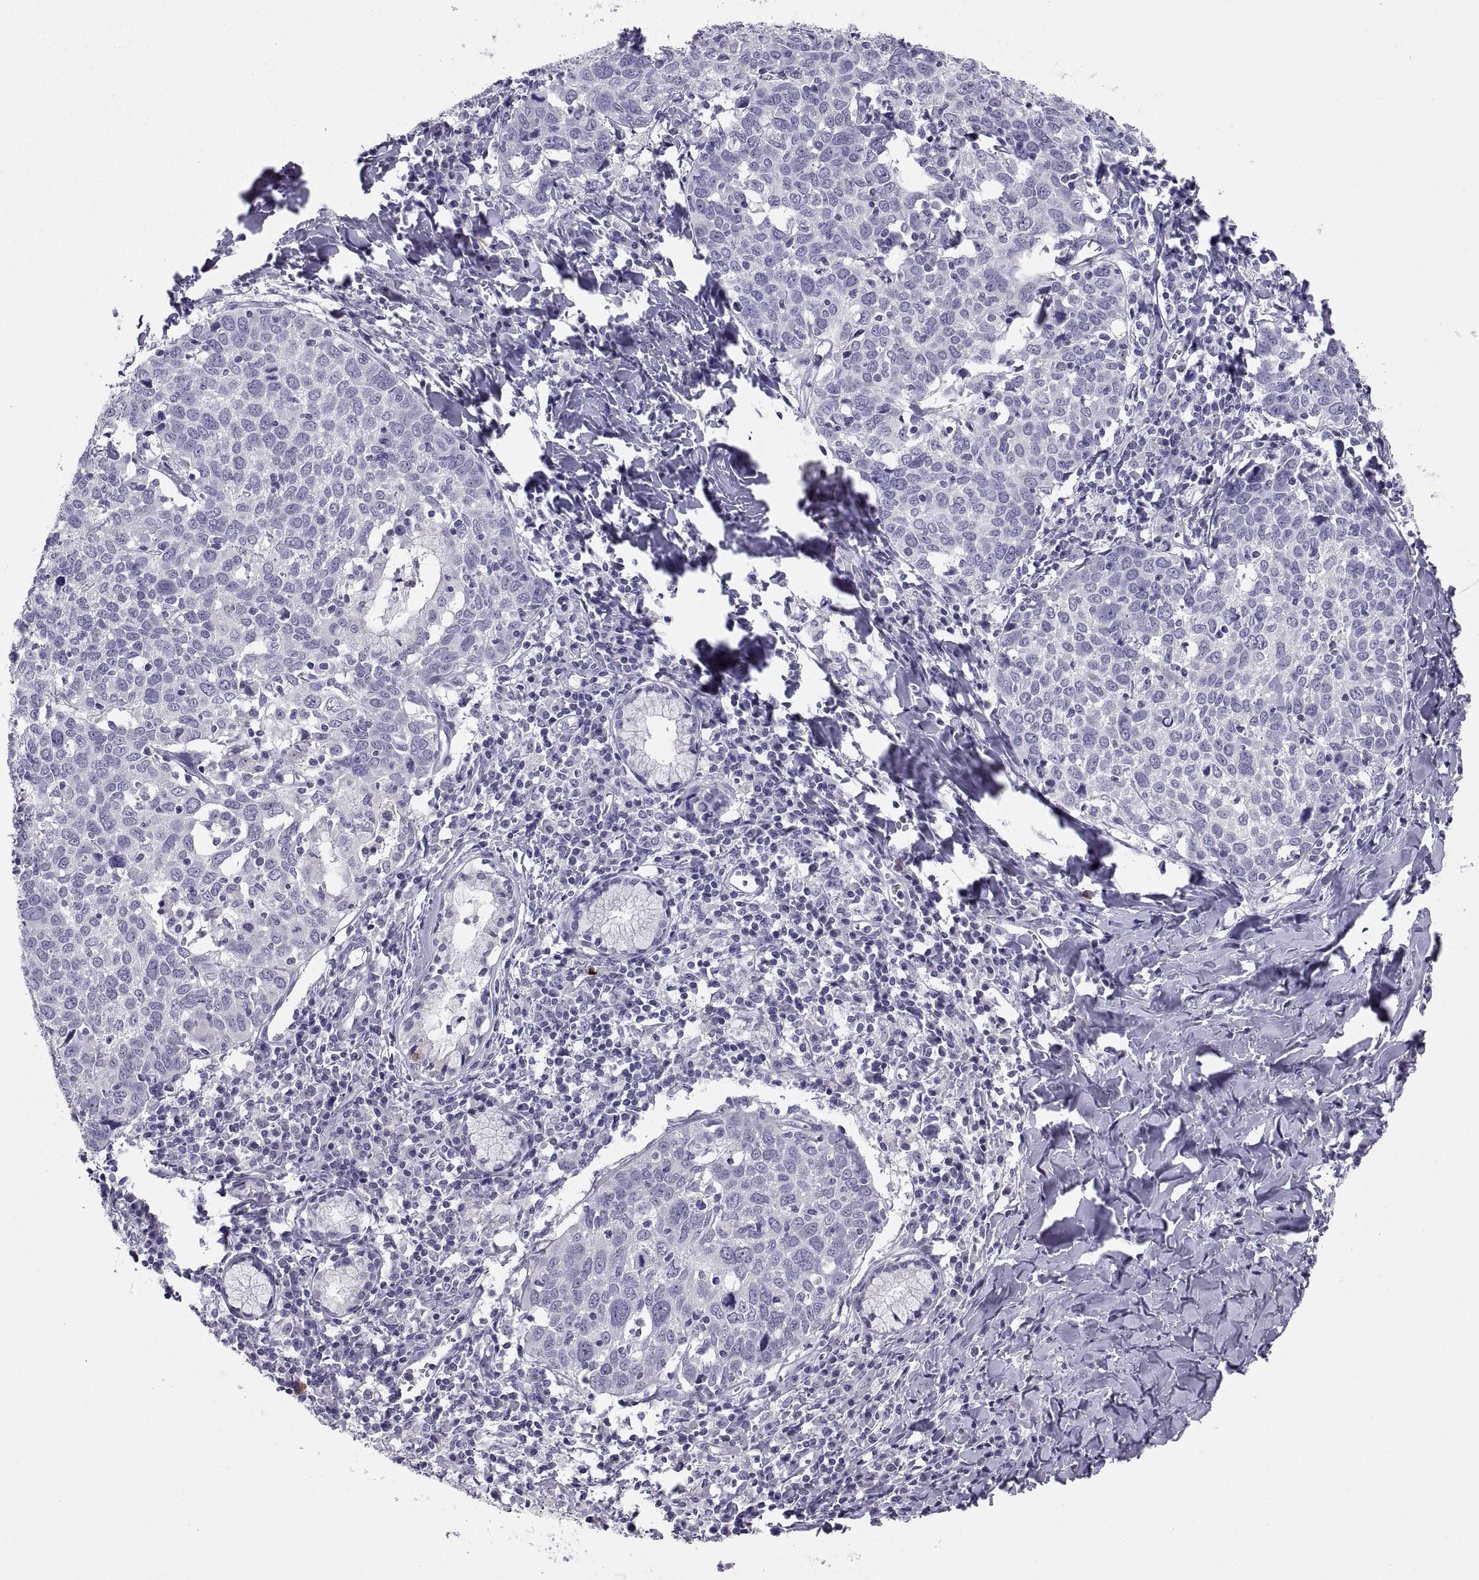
{"staining": {"intensity": "negative", "quantity": "none", "location": "none"}, "tissue": "lung cancer", "cell_type": "Tumor cells", "image_type": "cancer", "snomed": [{"axis": "morphology", "description": "Squamous cell carcinoma, NOS"}, {"axis": "topography", "description": "Lung"}], "caption": "Tumor cells are negative for protein expression in human squamous cell carcinoma (lung). (Brightfield microscopy of DAB (3,3'-diaminobenzidine) immunohistochemistry (IHC) at high magnification).", "gene": "IGSF1", "patient": {"sex": "male", "age": 57}}